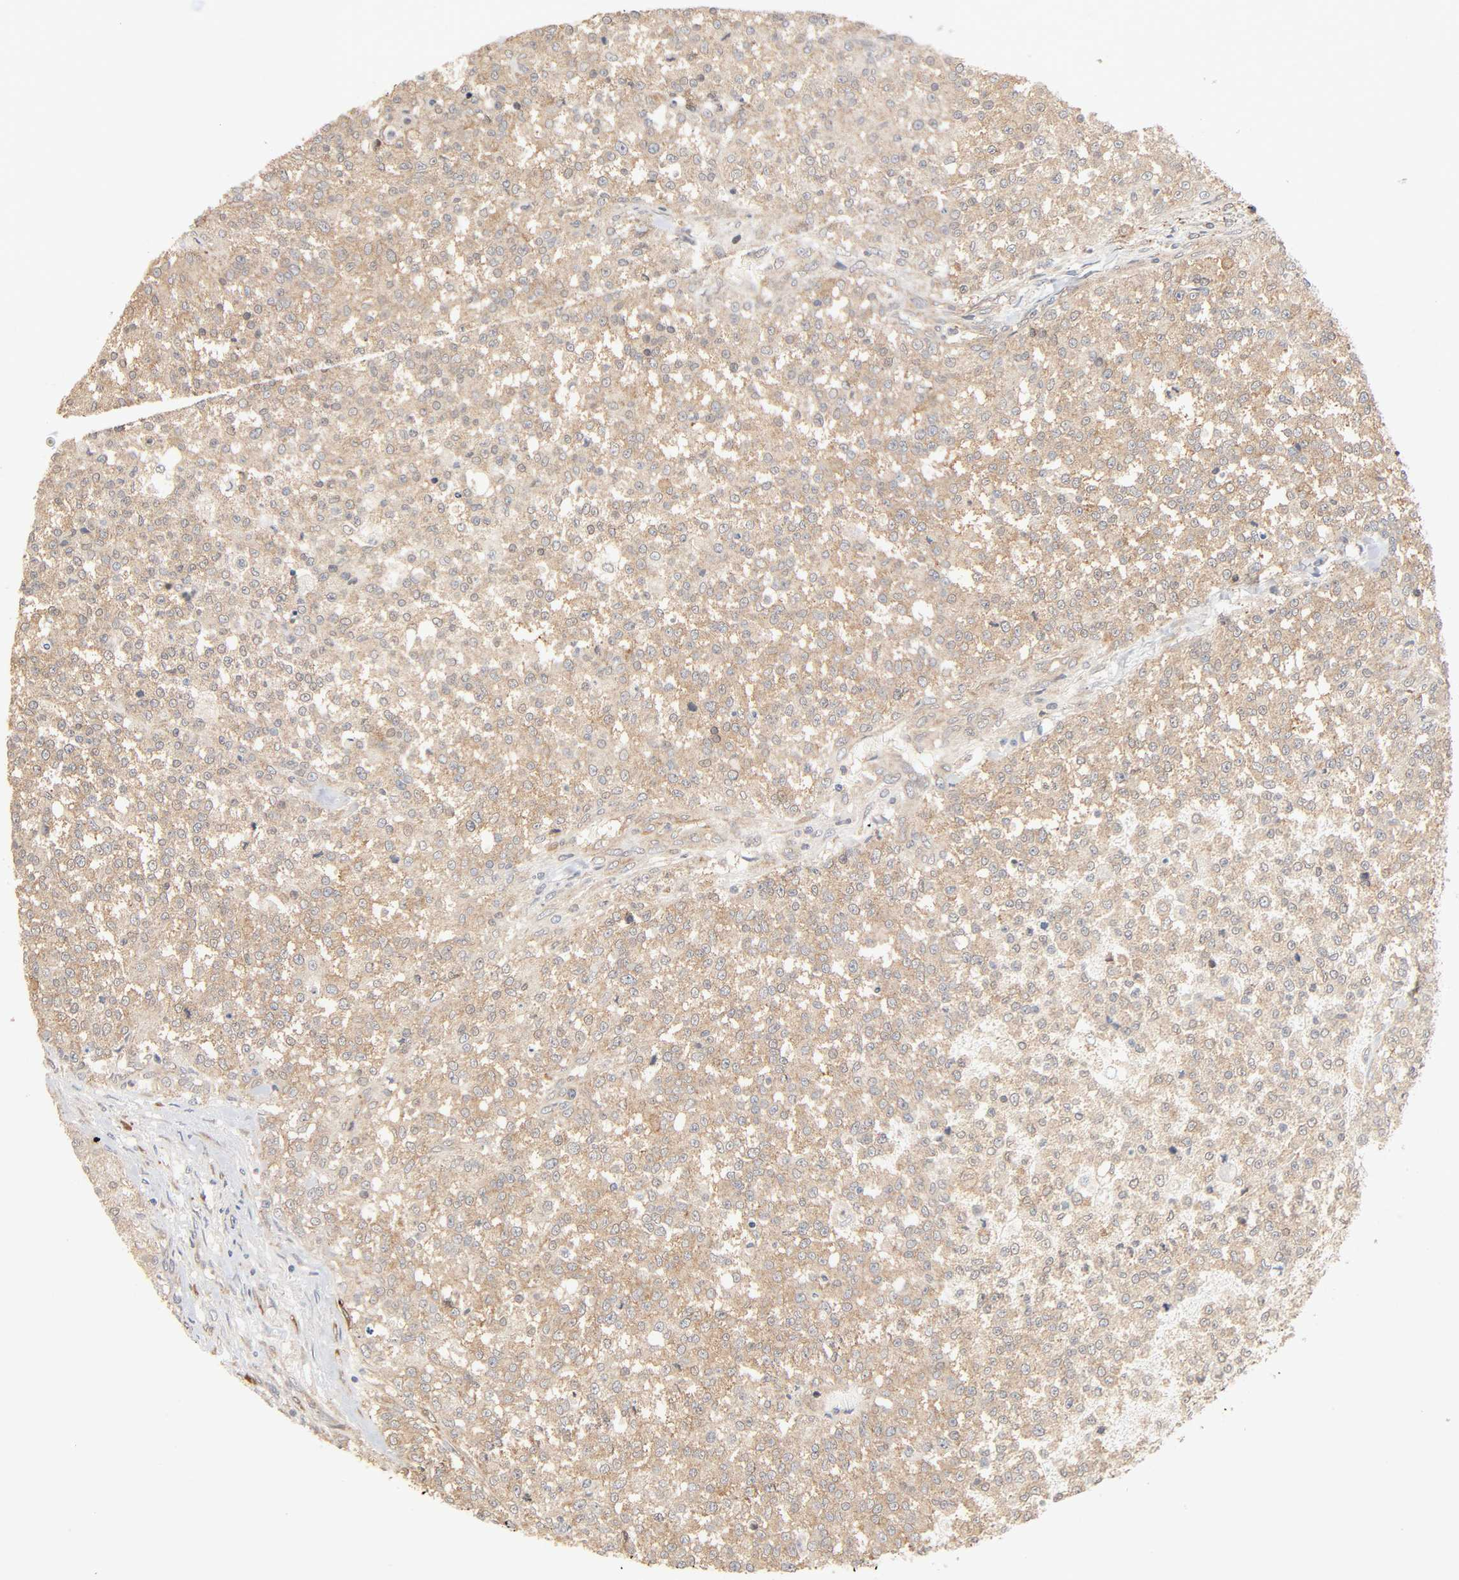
{"staining": {"intensity": "moderate", "quantity": ">75%", "location": "cytoplasmic/membranous"}, "tissue": "testis cancer", "cell_type": "Tumor cells", "image_type": "cancer", "snomed": [{"axis": "morphology", "description": "Seminoma, NOS"}, {"axis": "topography", "description": "Testis"}], "caption": "Protein expression analysis of seminoma (testis) shows moderate cytoplasmic/membranous expression in approximately >75% of tumor cells.", "gene": "NEMF", "patient": {"sex": "male", "age": 59}}